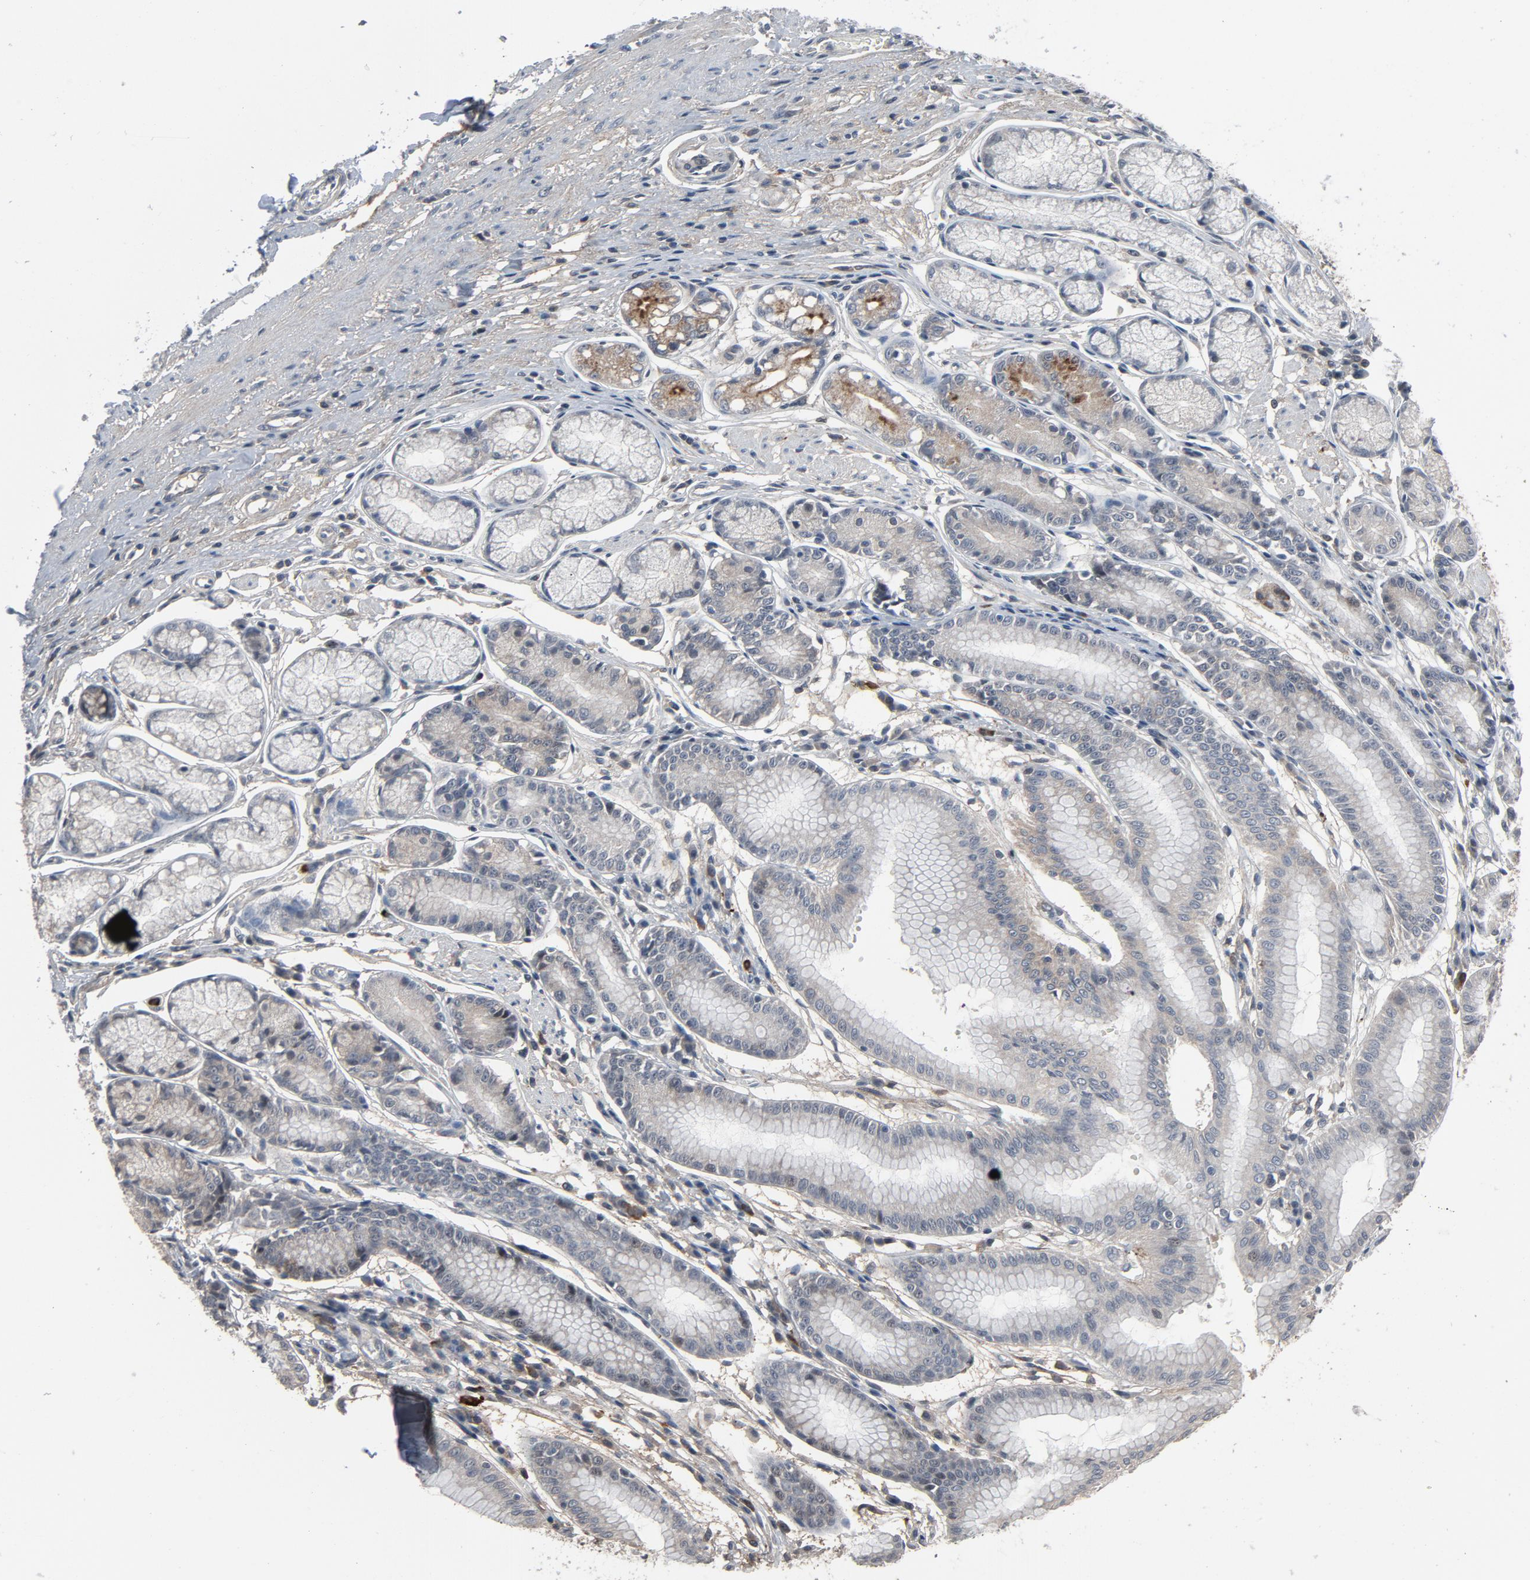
{"staining": {"intensity": "weak", "quantity": "<25%", "location": "cytoplasmic/membranous"}, "tissue": "stomach", "cell_type": "Glandular cells", "image_type": "normal", "snomed": [{"axis": "morphology", "description": "Normal tissue, NOS"}, {"axis": "morphology", "description": "Inflammation, NOS"}, {"axis": "topography", "description": "Stomach, lower"}], "caption": "This is a photomicrograph of IHC staining of unremarkable stomach, which shows no staining in glandular cells.", "gene": "PDZD4", "patient": {"sex": "male", "age": 59}}